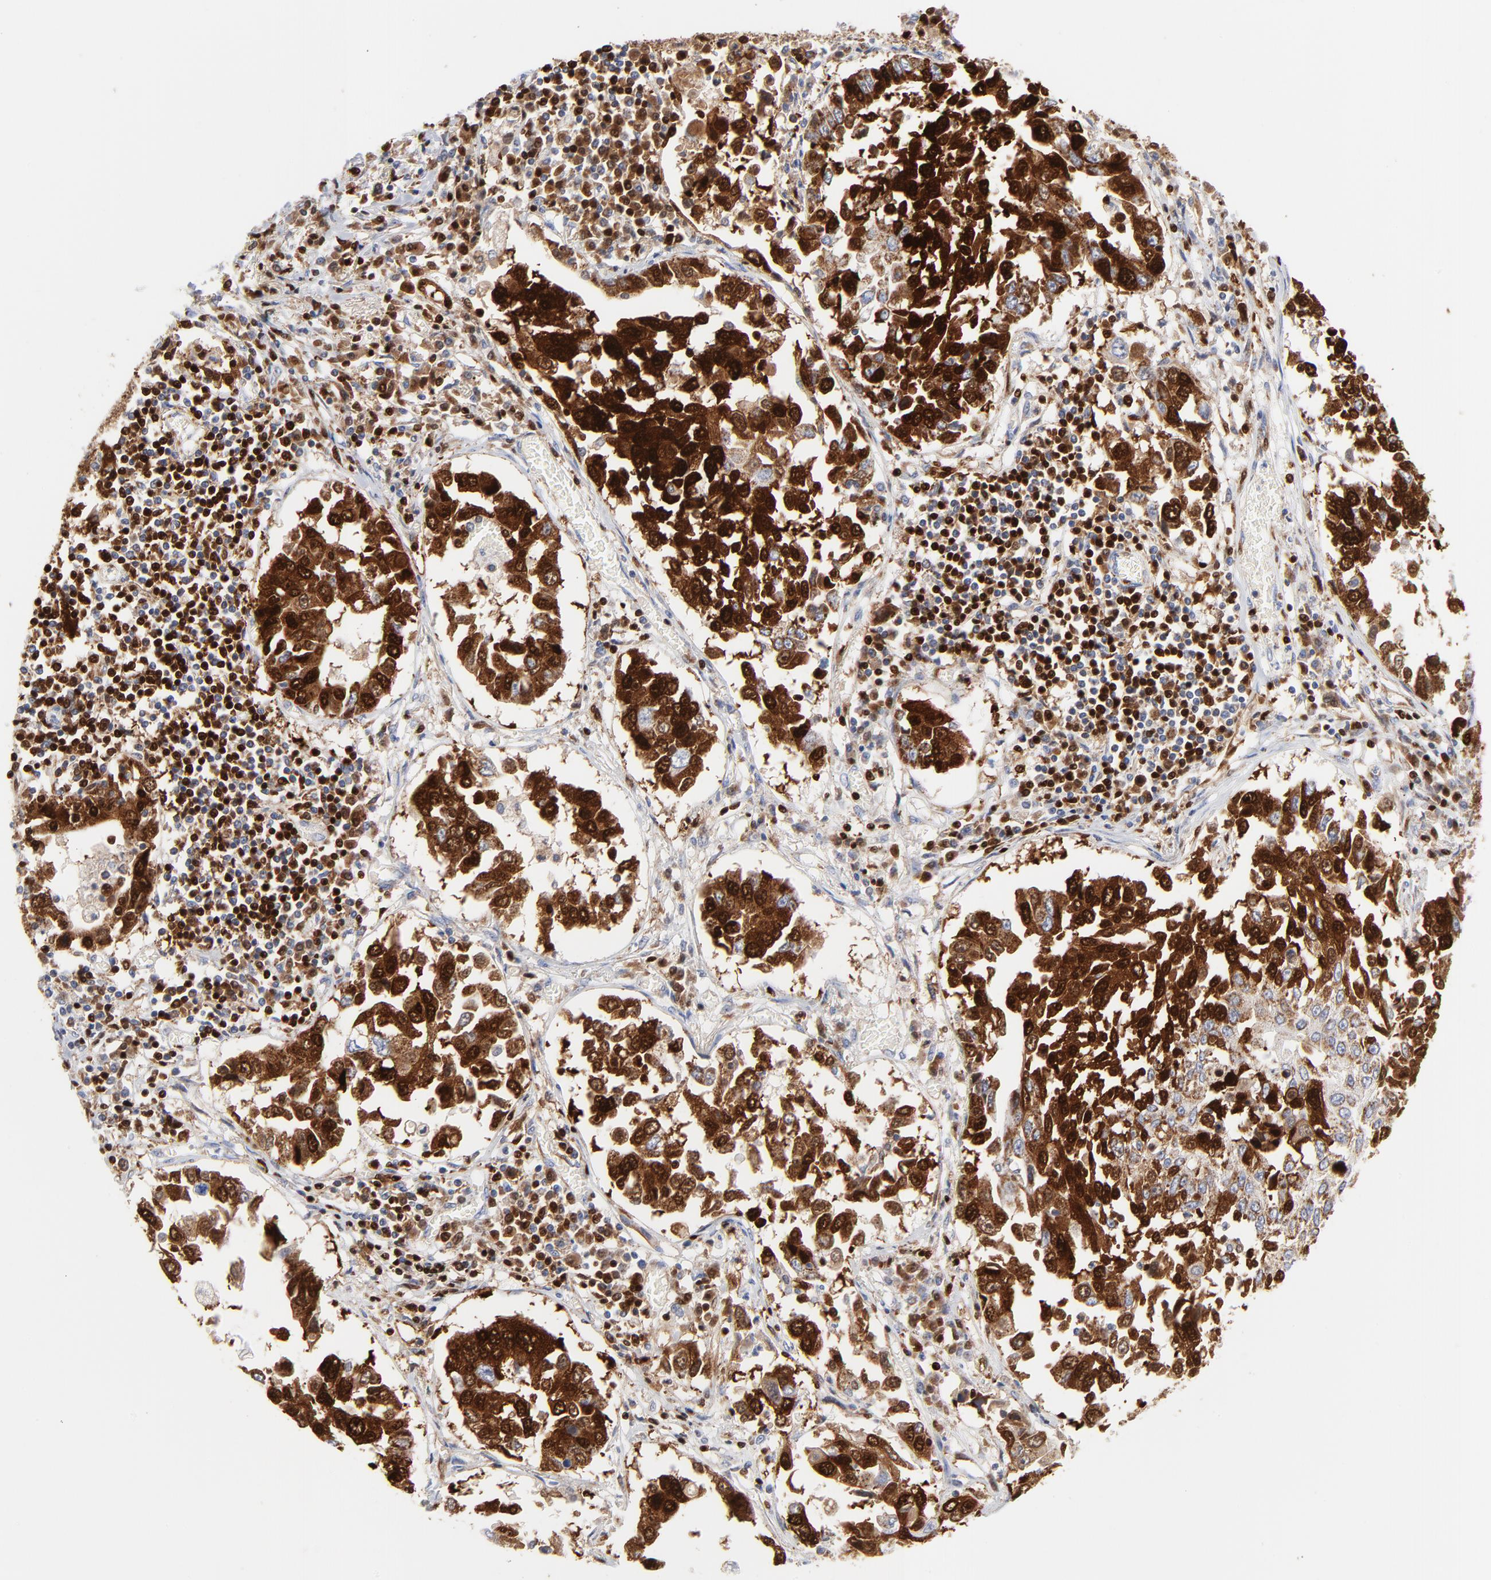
{"staining": {"intensity": "strong", "quantity": ">75%", "location": "cytoplasmic/membranous,nuclear"}, "tissue": "lung cancer", "cell_type": "Tumor cells", "image_type": "cancer", "snomed": [{"axis": "morphology", "description": "Squamous cell carcinoma, NOS"}, {"axis": "topography", "description": "Lung"}], "caption": "Squamous cell carcinoma (lung) was stained to show a protein in brown. There is high levels of strong cytoplasmic/membranous and nuclear positivity in about >75% of tumor cells.", "gene": "DIABLO", "patient": {"sex": "male", "age": 71}}